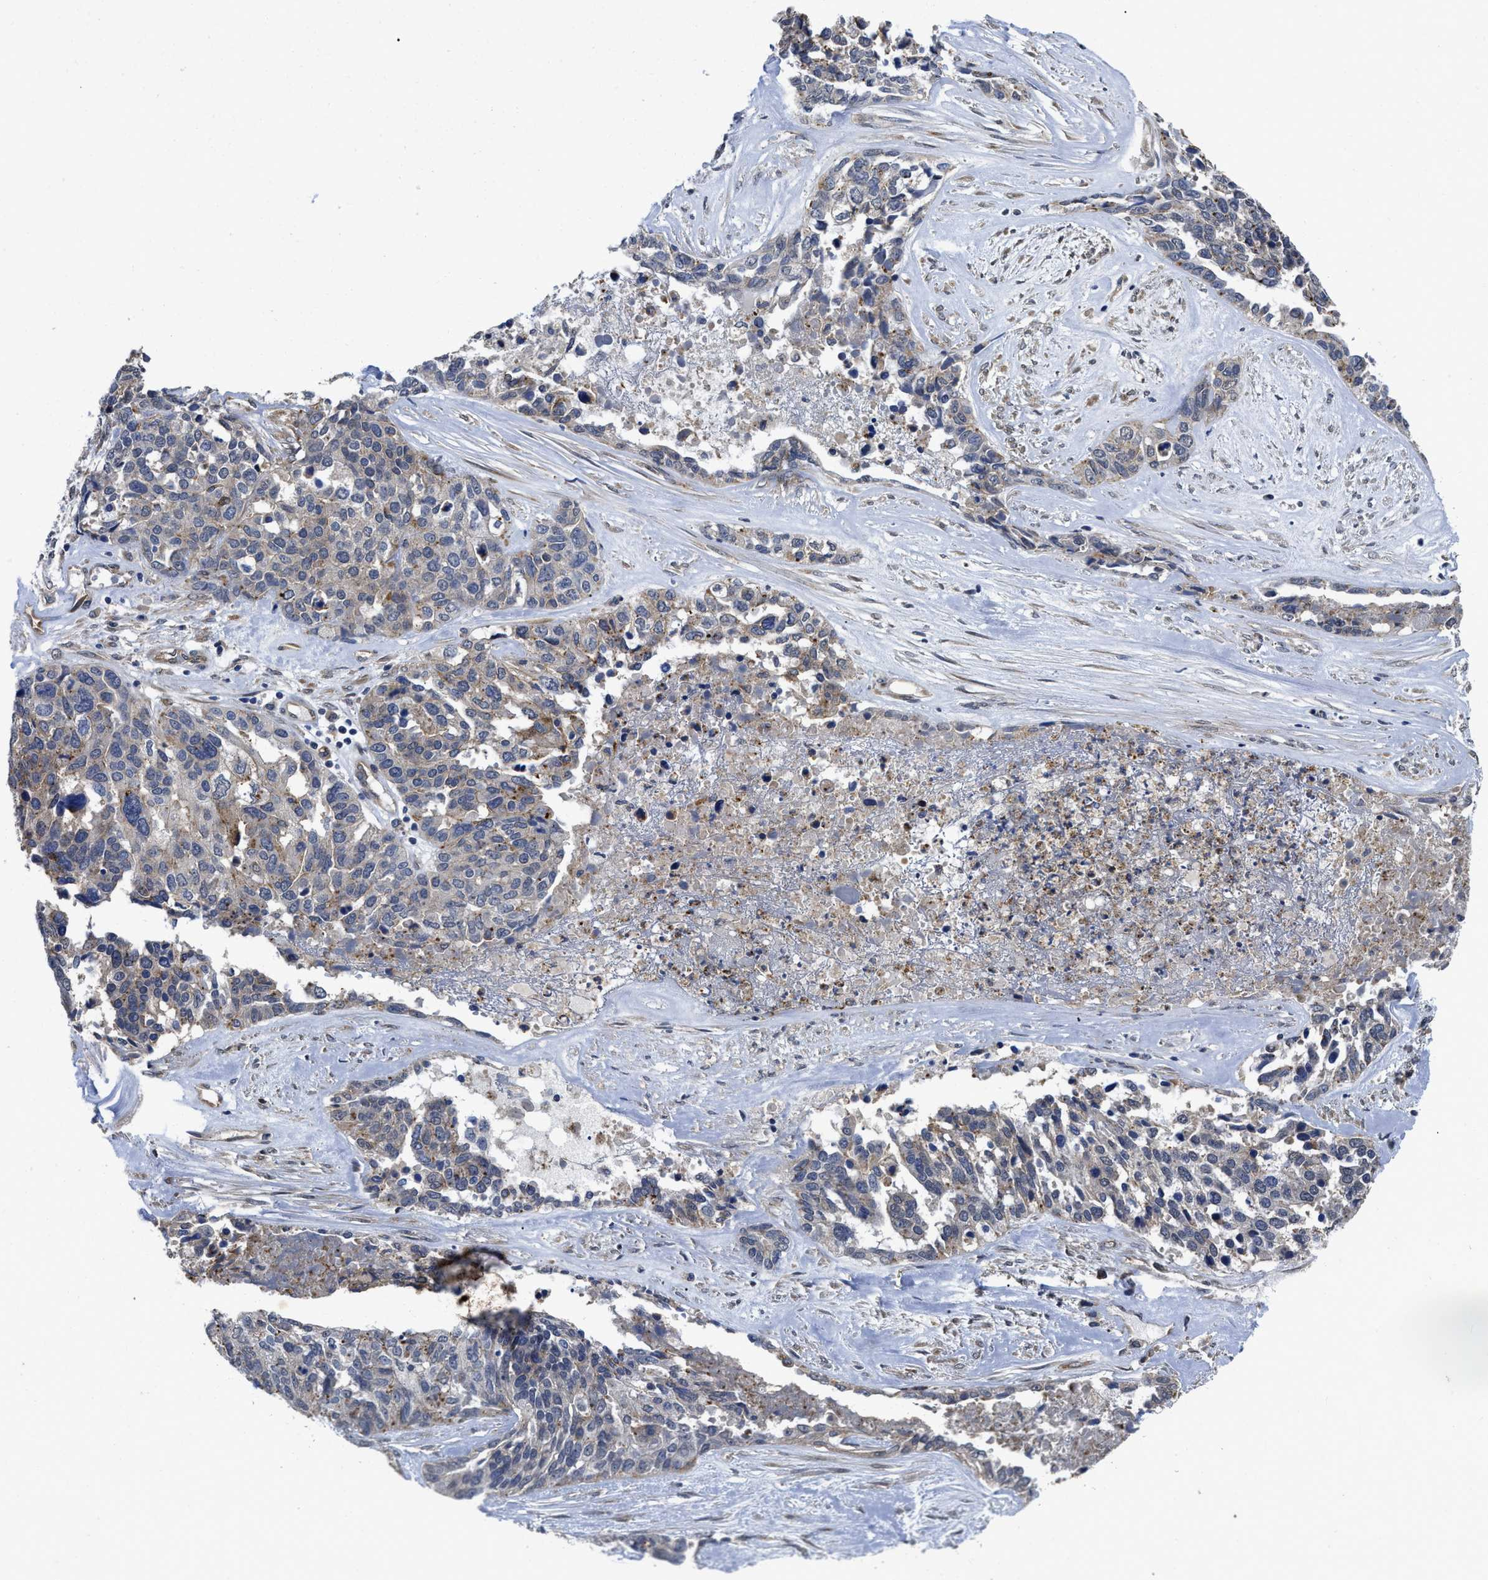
{"staining": {"intensity": "weak", "quantity": "<25%", "location": "cytoplasmic/membranous"}, "tissue": "ovarian cancer", "cell_type": "Tumor cells", "image_type": "cancer", "snomed": [{"axis": "morphology", "description": "Cystadenocarcinoma, serous, NOS"}, {"axis": "topography", "description": "Ovary"}], "caption": "IHC of serous cystadenocarcinoma (ovarian) reveals no positivity in tumor cells. (DAB (3,3'-diaminobenzidine) immunohistochemistry visualized using brightfield microscopy, high magnification).", "gene": "PKD2", "patient": {"sex": "female", "age": 44}}